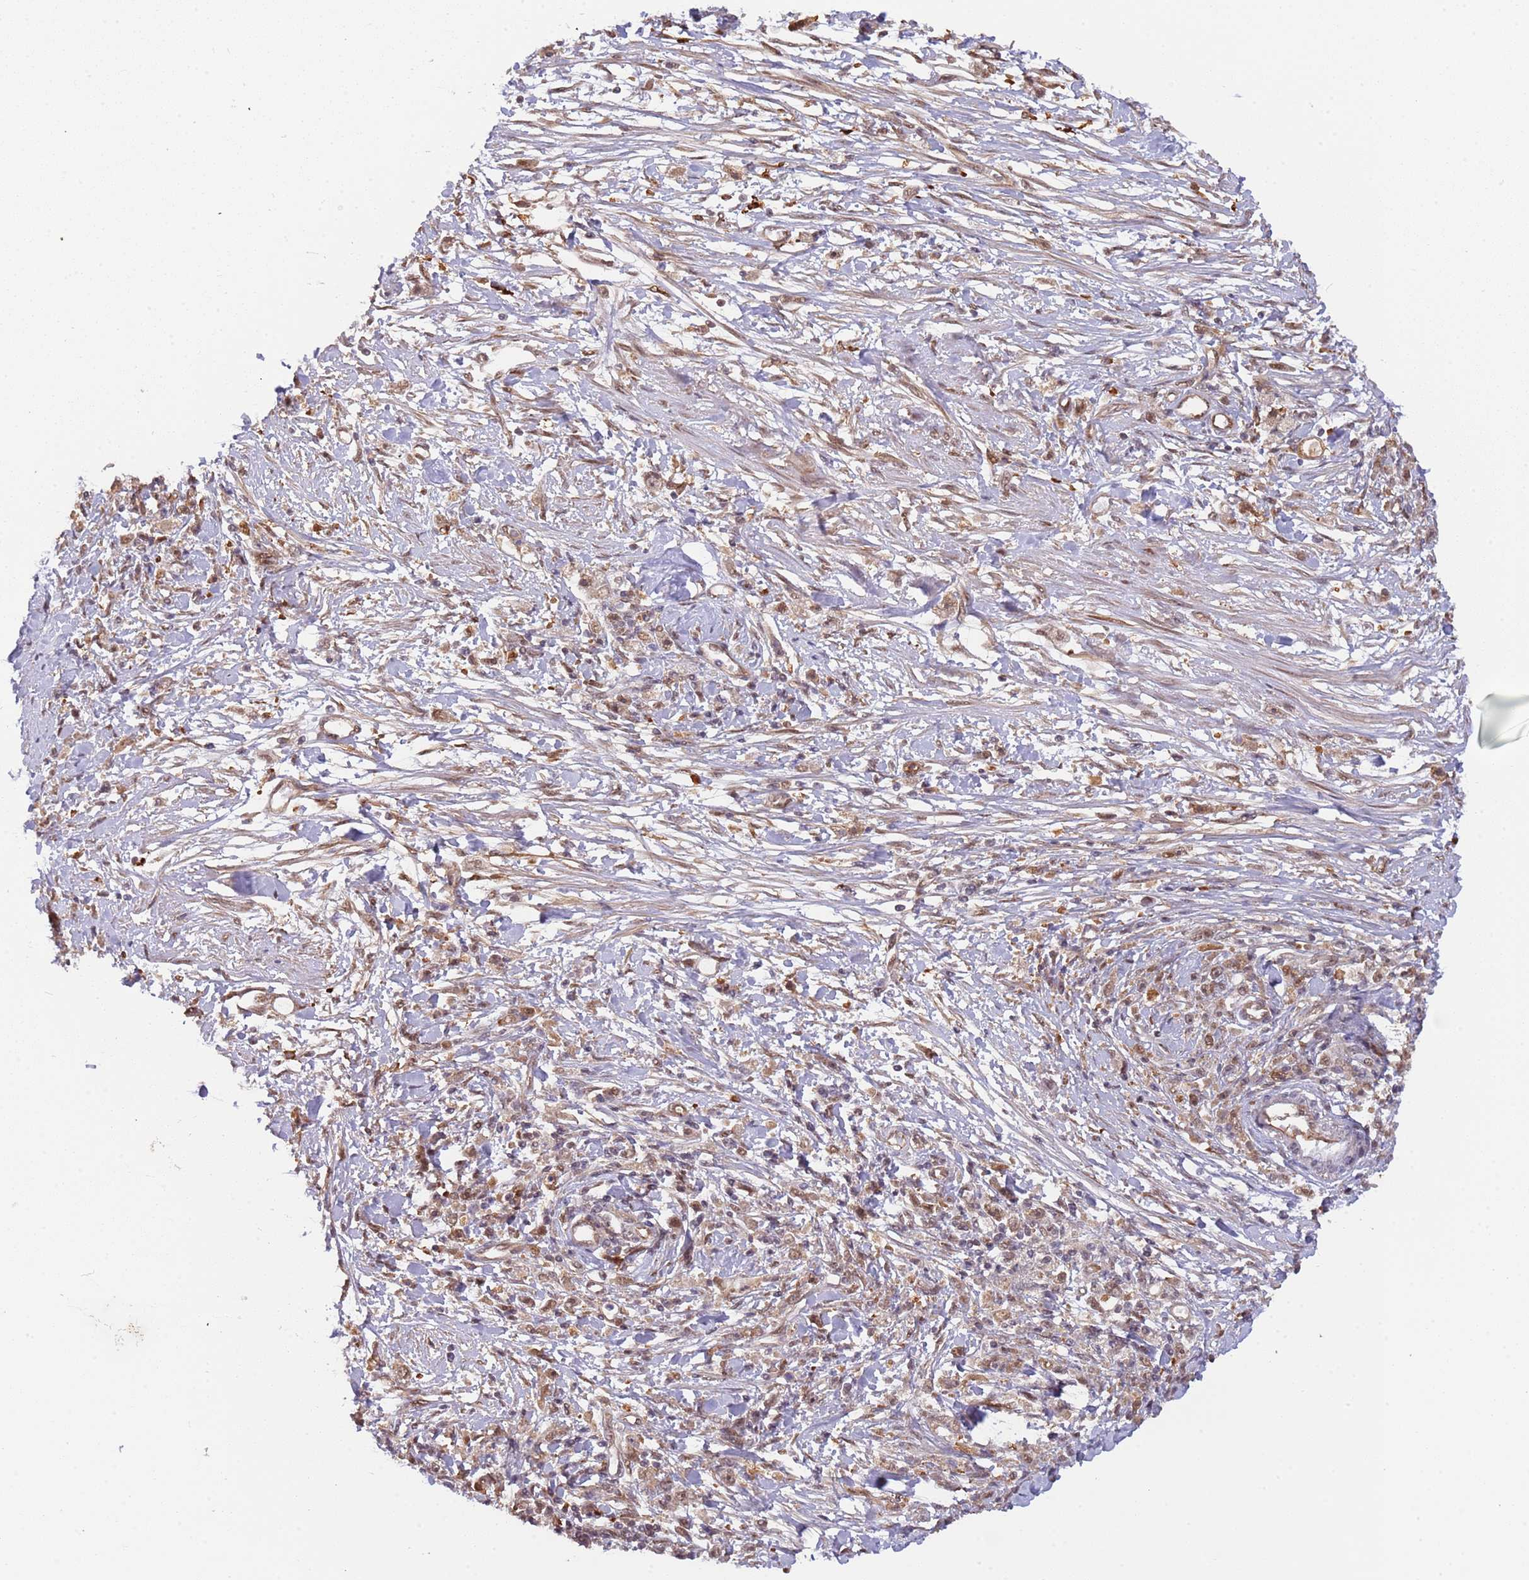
{"staining": {"intensity": "weak", "quantity": ">75%", "location": "cytoplasmic/membranous,nuclear"}, "tissue": "stomach cancer", "cell_type": "Tumor cells", "image_type": "cancer", "snomed": [{"axis": "morphology", "description": "Adenocarcinoma, NOS"}, {"axis": "topography", "description": "Stomach"}], "caption": "Brown immunohistochemical staining in adenocarcinoma (stomach) displays weak cytoplasmic/membranous and nuclear positivity in approximately >75% of tumor cells. (DAB = brown stain, brightfield microscopy at high magnification).", "gene": "PLSCR5", "patient": {"sex": "female", "age": 59}}